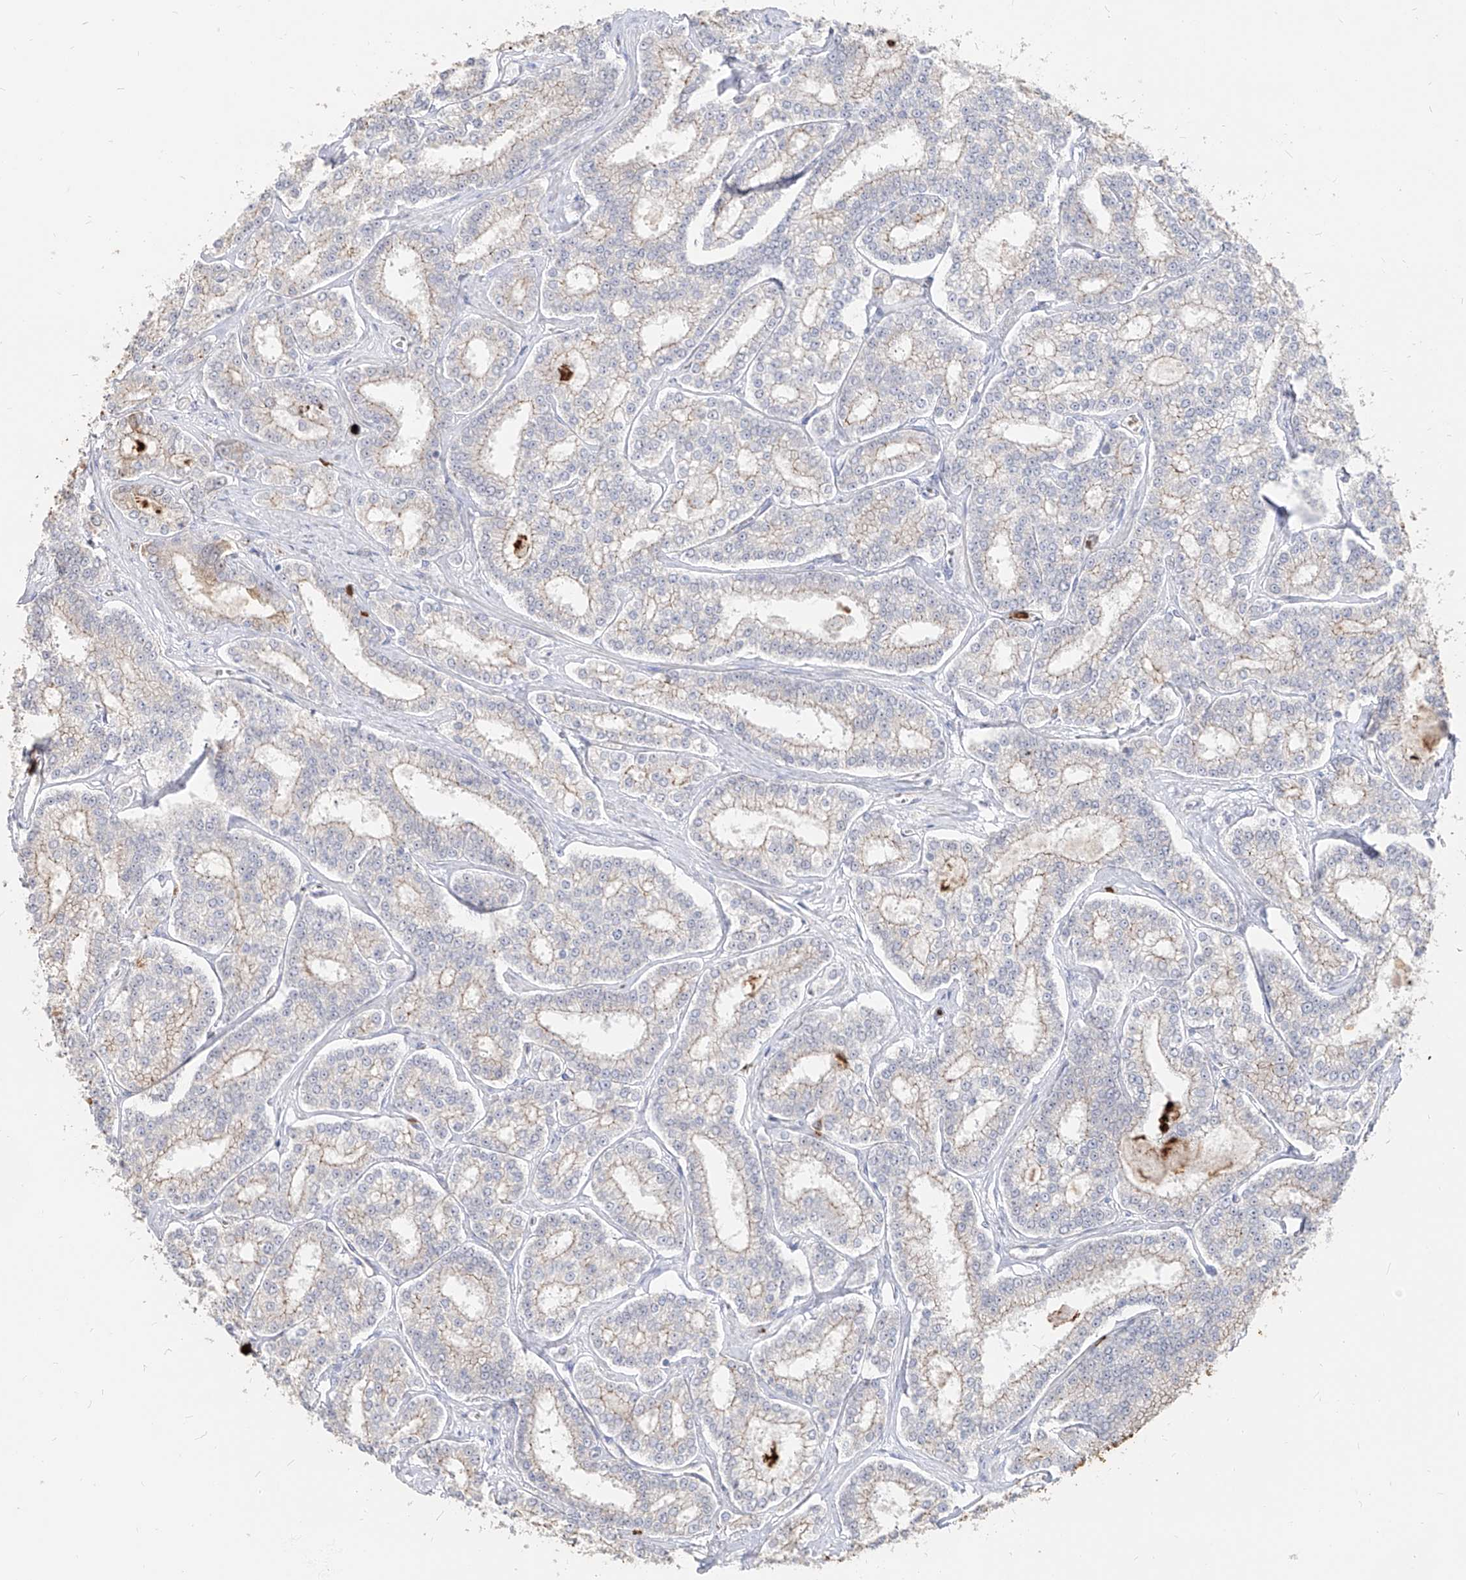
{"staining": {"intensity": "weak", "quantity": "<25%", "location": "cytoplasmic/membranous"}, "tissue": "prostate cancer", "cell_type": "Tumor cells", "image_type": "cancer", "snomed": [{"axis": "morphology", "description": "Normal tissue, NOS"}, {"axis": "morphology", "description": "Adenocarcinoma, High grade"}, {"axis": "topography", "description": "Prostate"}], "caption": "An image of human prostate adenocarcinoma (high-grade) is negative for staining in tumor cells.", "gene": "ZNF227", "patient": {"sex": "male", "age": 83}}